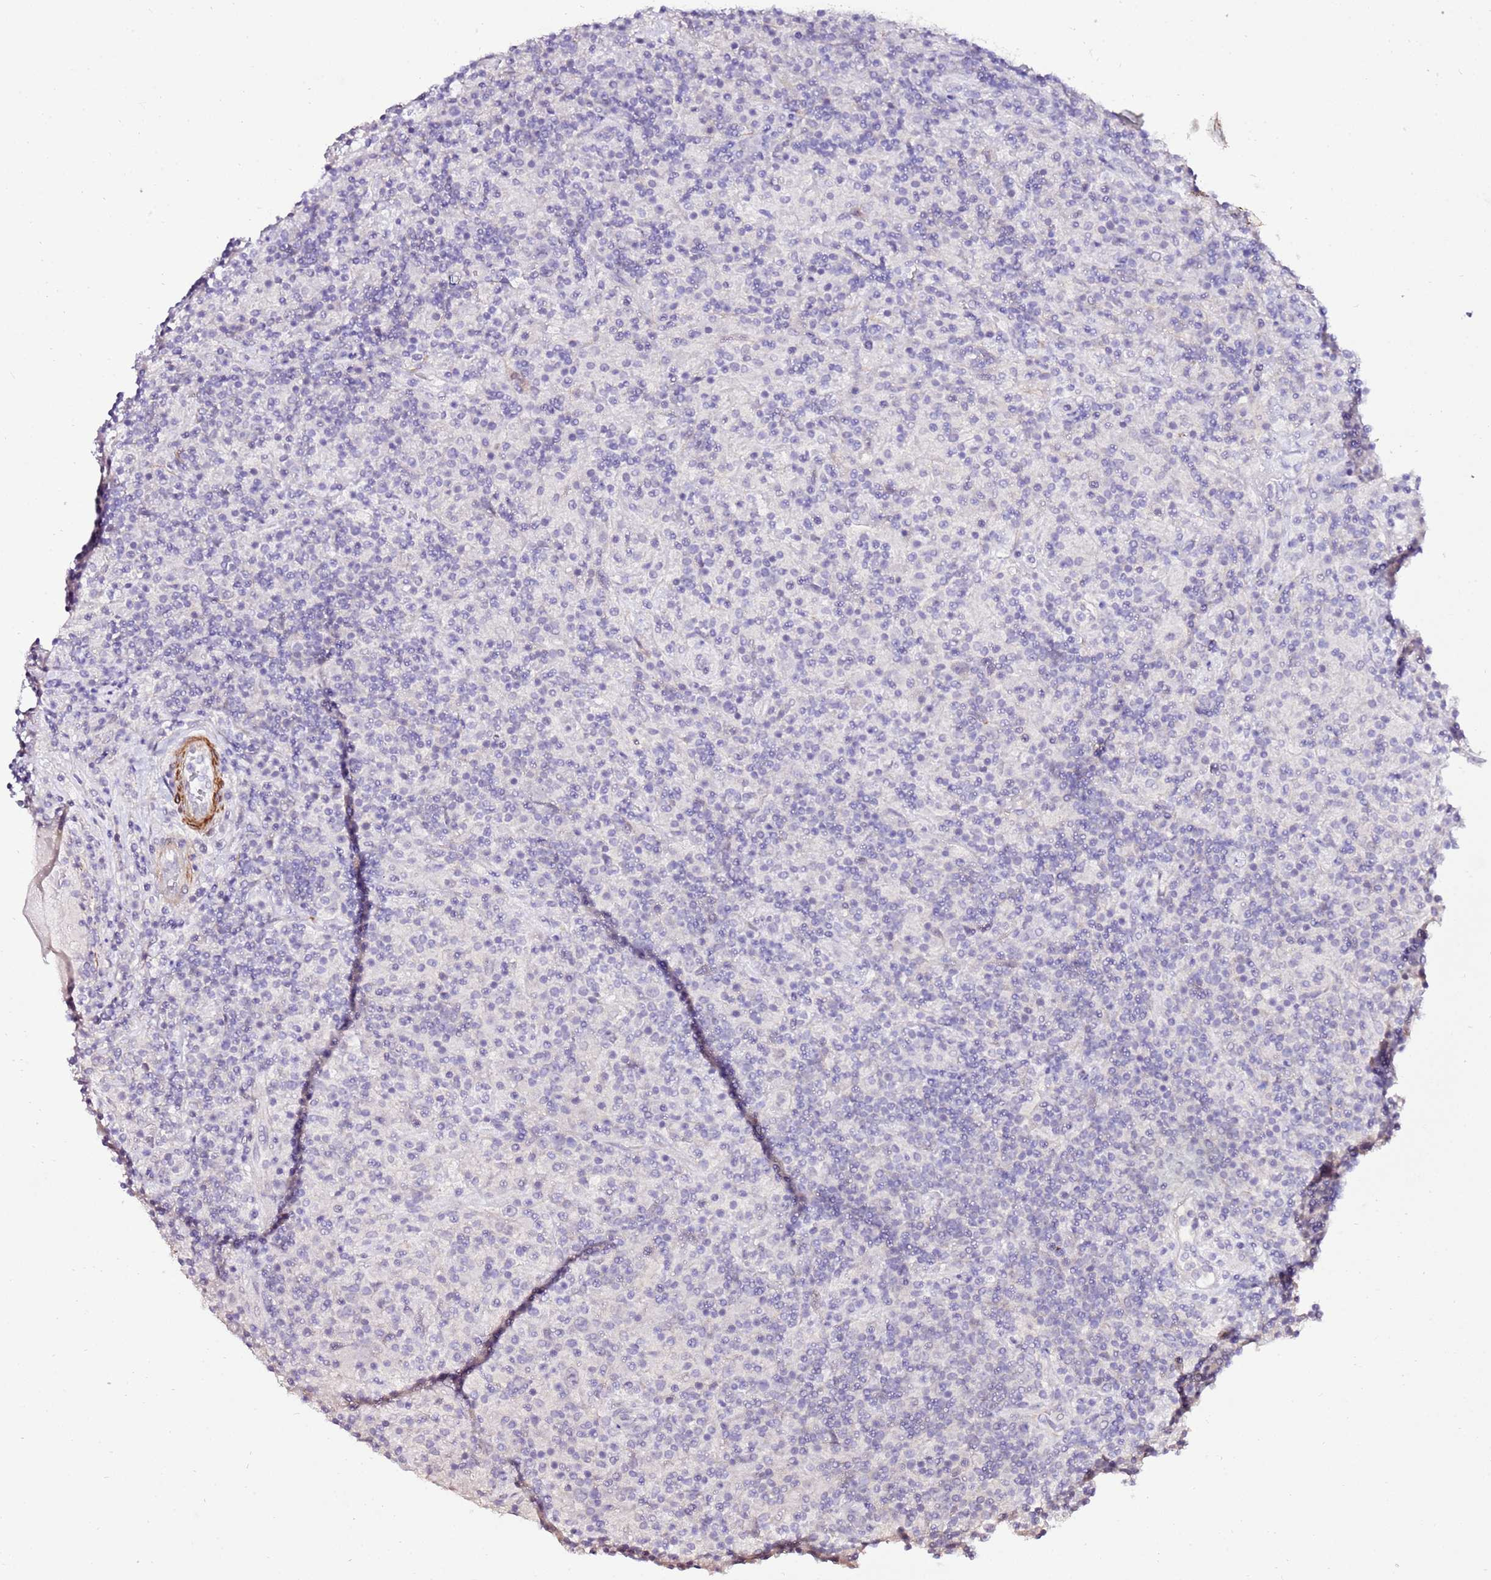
{"staining": {"intensity": "negative", "quantity": "none", "location": "none"}, "tissue": "lymphoma", "cell_type": "Tumor cells", "image_type": "cancer", "snomed": [{"axis": "morphology", "description": "Hodgkin's disease, NOS"}, {"axis": "topography", "description": "Lymph node"}], "caption": "The immunohistochemistry image has no significant expression in tumor cells of Hodgkin's disease tissue.", "gene": "ART5", "patient": {"sex": "male", "age": 70}}